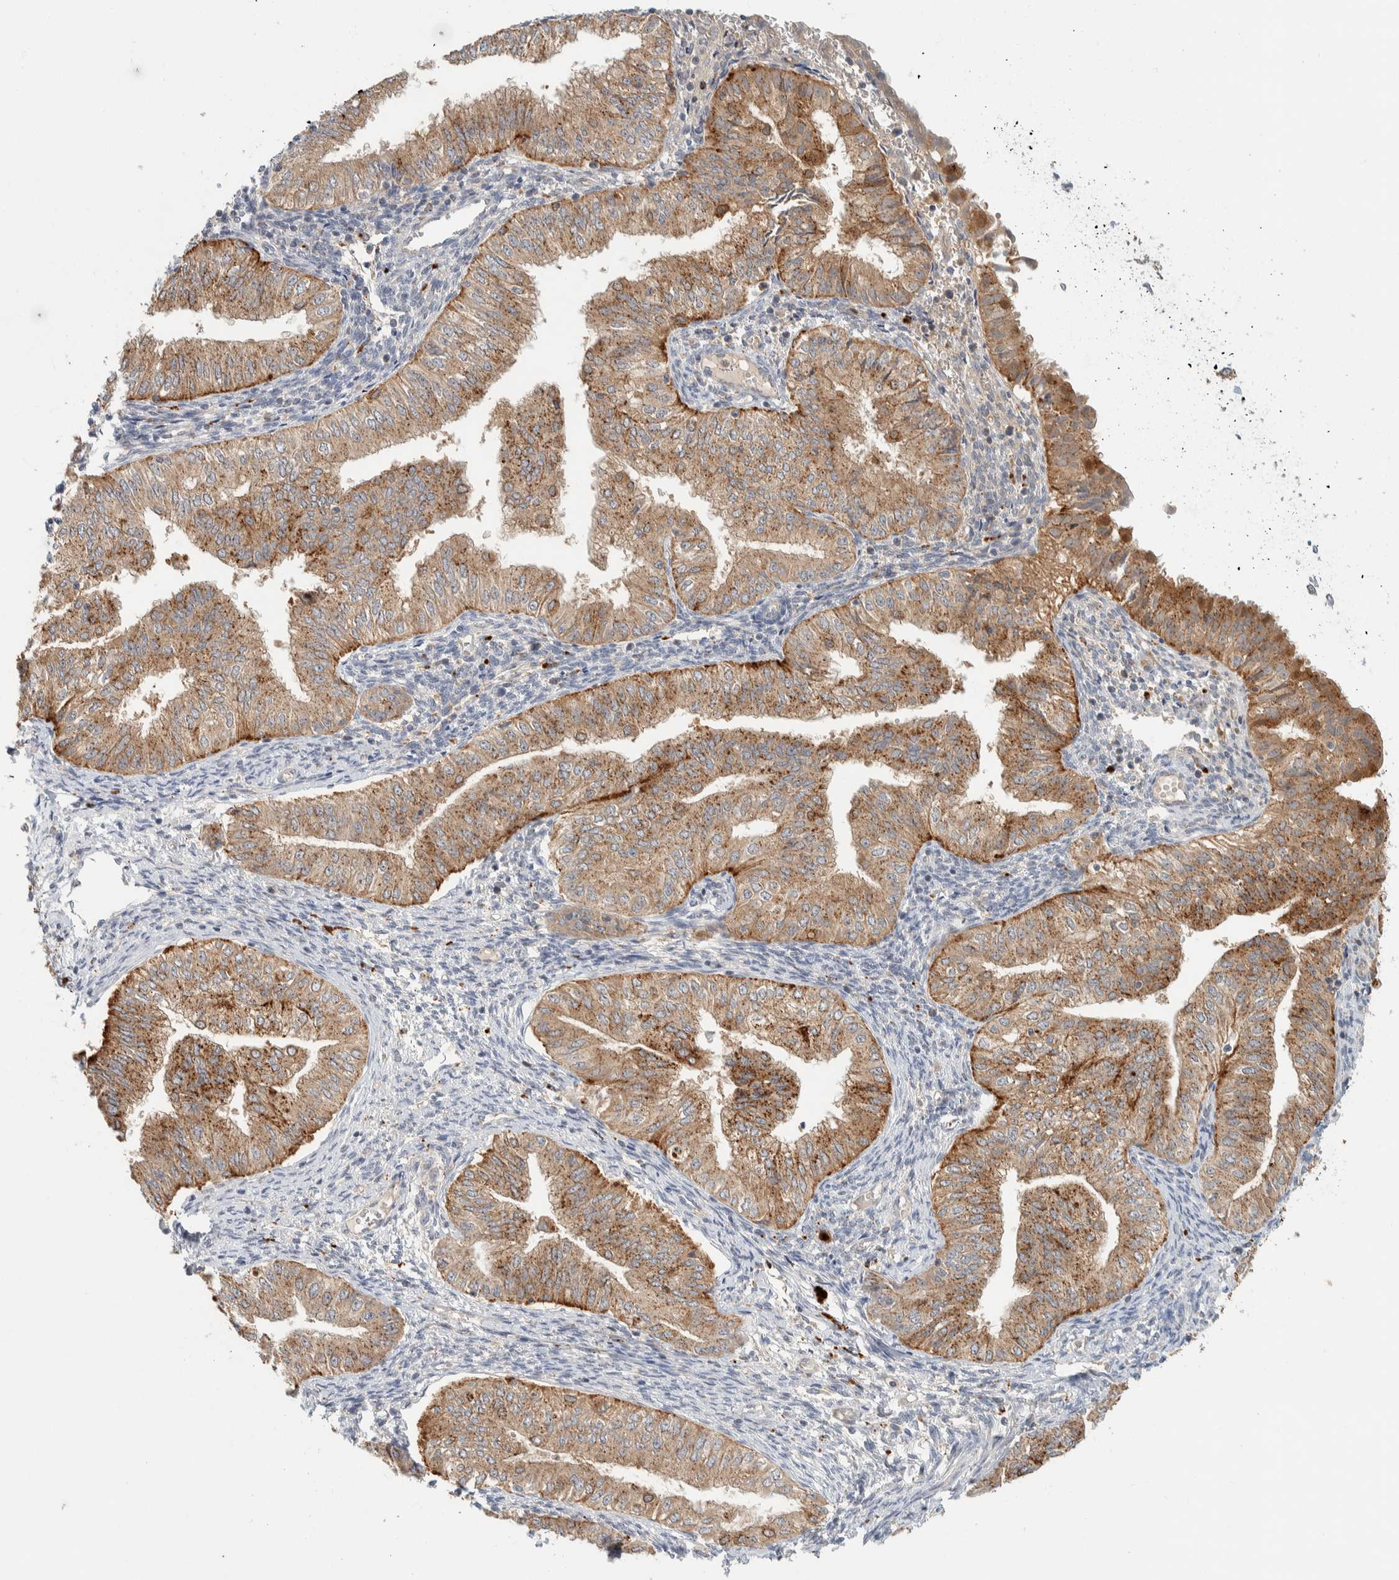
{"staining": {"intensity": "moderate", "quantity": ">75%", "location": "cytoplasmic/membranous"}, "tissue": "endometrial cancer", "cell_type": "Tumor cells", "image_type": "cancer", "snomed": [{"axis": "morphology", "description": "Normal tissue, NOS"}, {"axis": "morphology", "description": "Adenocarcinoma, NOS"}, {"axis": "topography", "description": "Endometrium"}], "caption": "High-magnification brightfield microscopy of endometrial adenocarcinoma stained with DAB (3,3'-diaminobenzidine) (brown) and counterstained with hematoxylin (blue). tumor cells exhibit moderate cytoplasmic/membranous expression is identified in approximately>75% of cells. (Brightfield microscopy of DAB IHC at high magnification).", "gene": "GCLM", "patient": {"sex": "female", "age": 53}}